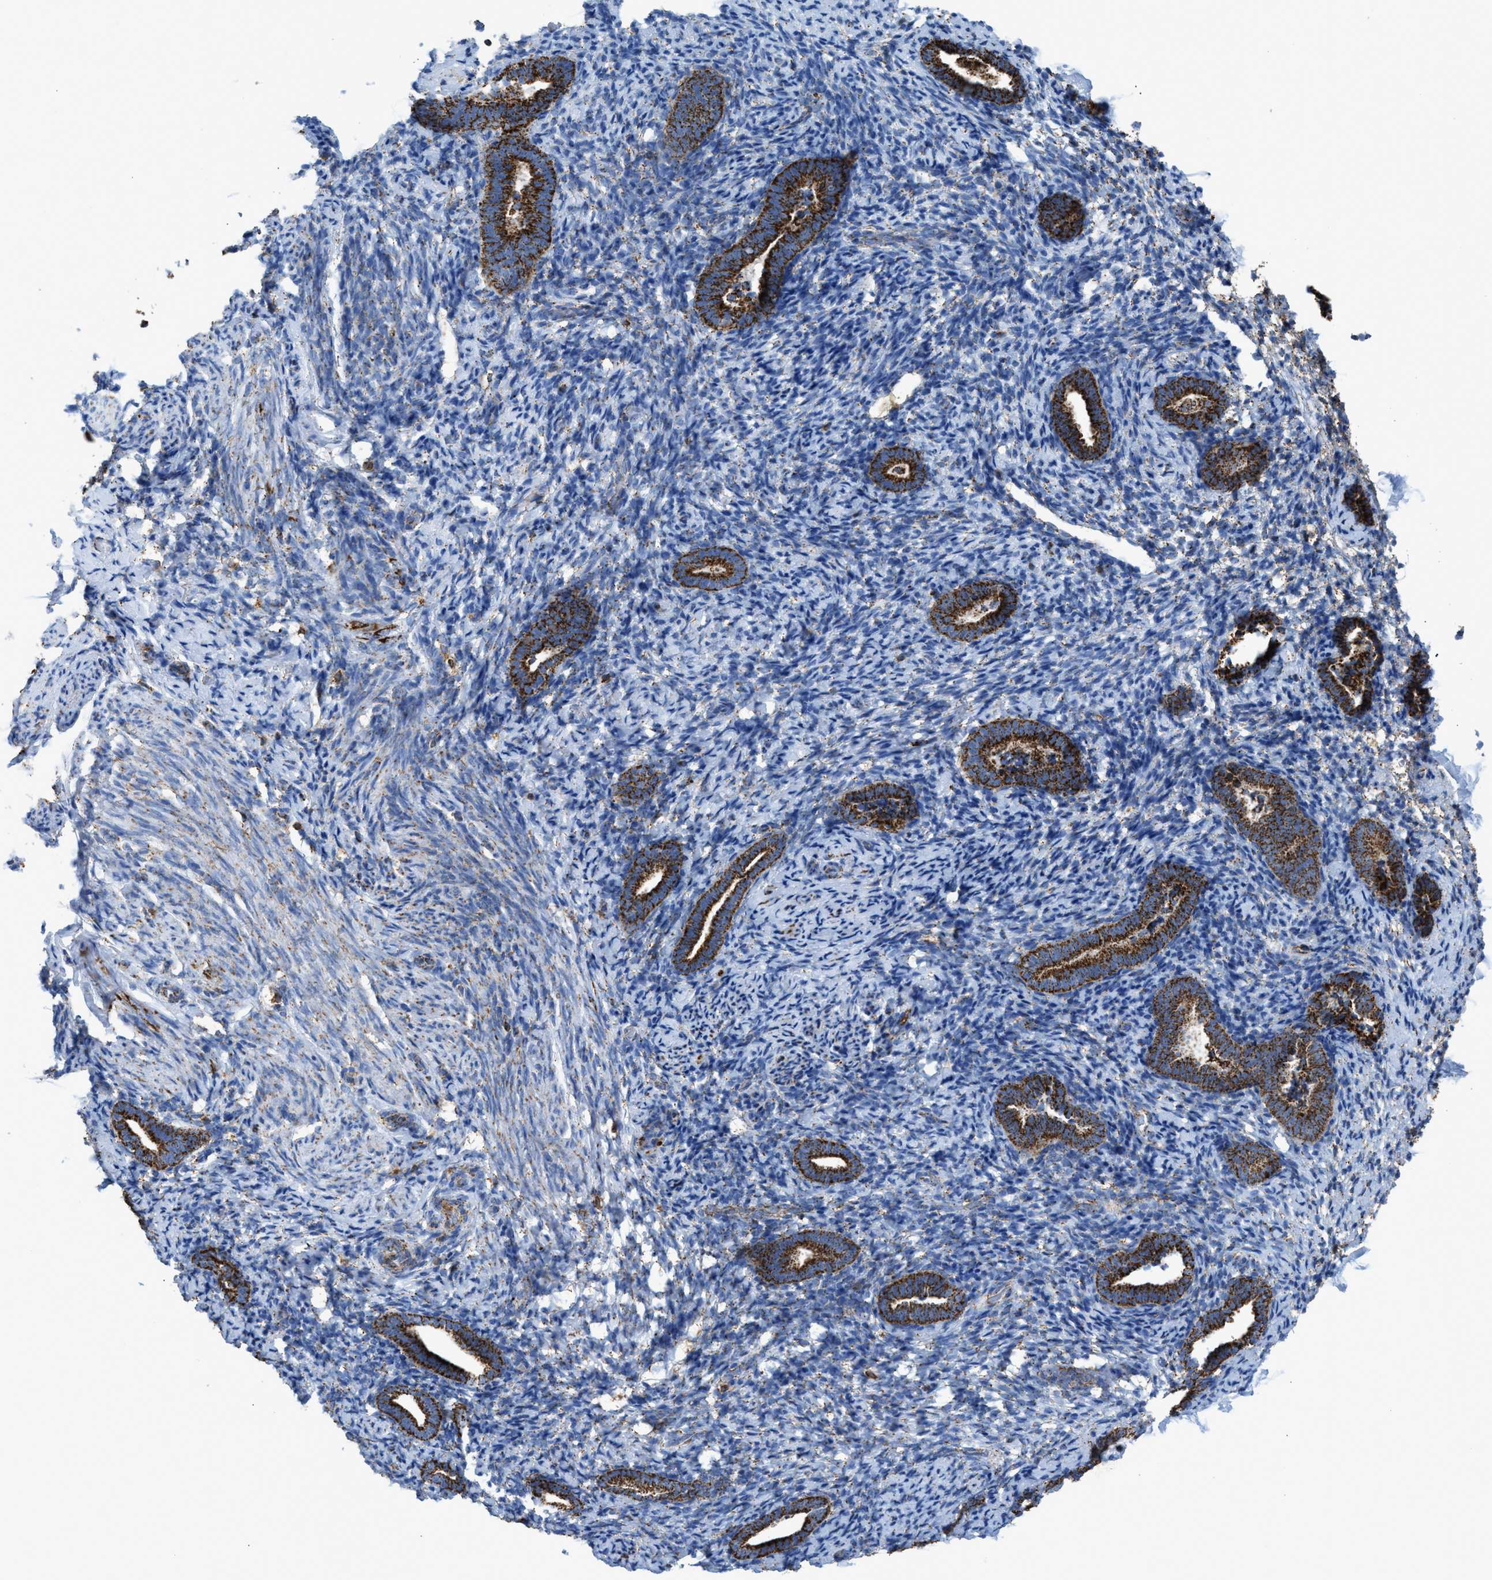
{"staining": {"intensity": "moderate", "quantity": "25%-75%", "location": "cytoplasmic/membranous"}, "tissue": "endometrium", "cell_type": "Cells in endometrial stroma", "image_type": "normal", "snomed": [{"axis": "morphology", "description": "Normal tissue, NOS"}, {"axis": "topography", "description": "Endometrium"}], "caption": "Immunohistochemistry (IHC) staining of benign endometrium, which exhibits medium levels of moderate cytoplasmic/membranous positivity in approximately 25%-75% of cells in endometrial stroma indicating moderate cytoplasmic/membranous protein expression. The staining was performed using DAB (brown) for protein detection and nuclei were counterstained in hematoxylin (blue).", "gene": "ECHS1", "patient": {"sex": "female", "age": 51}}